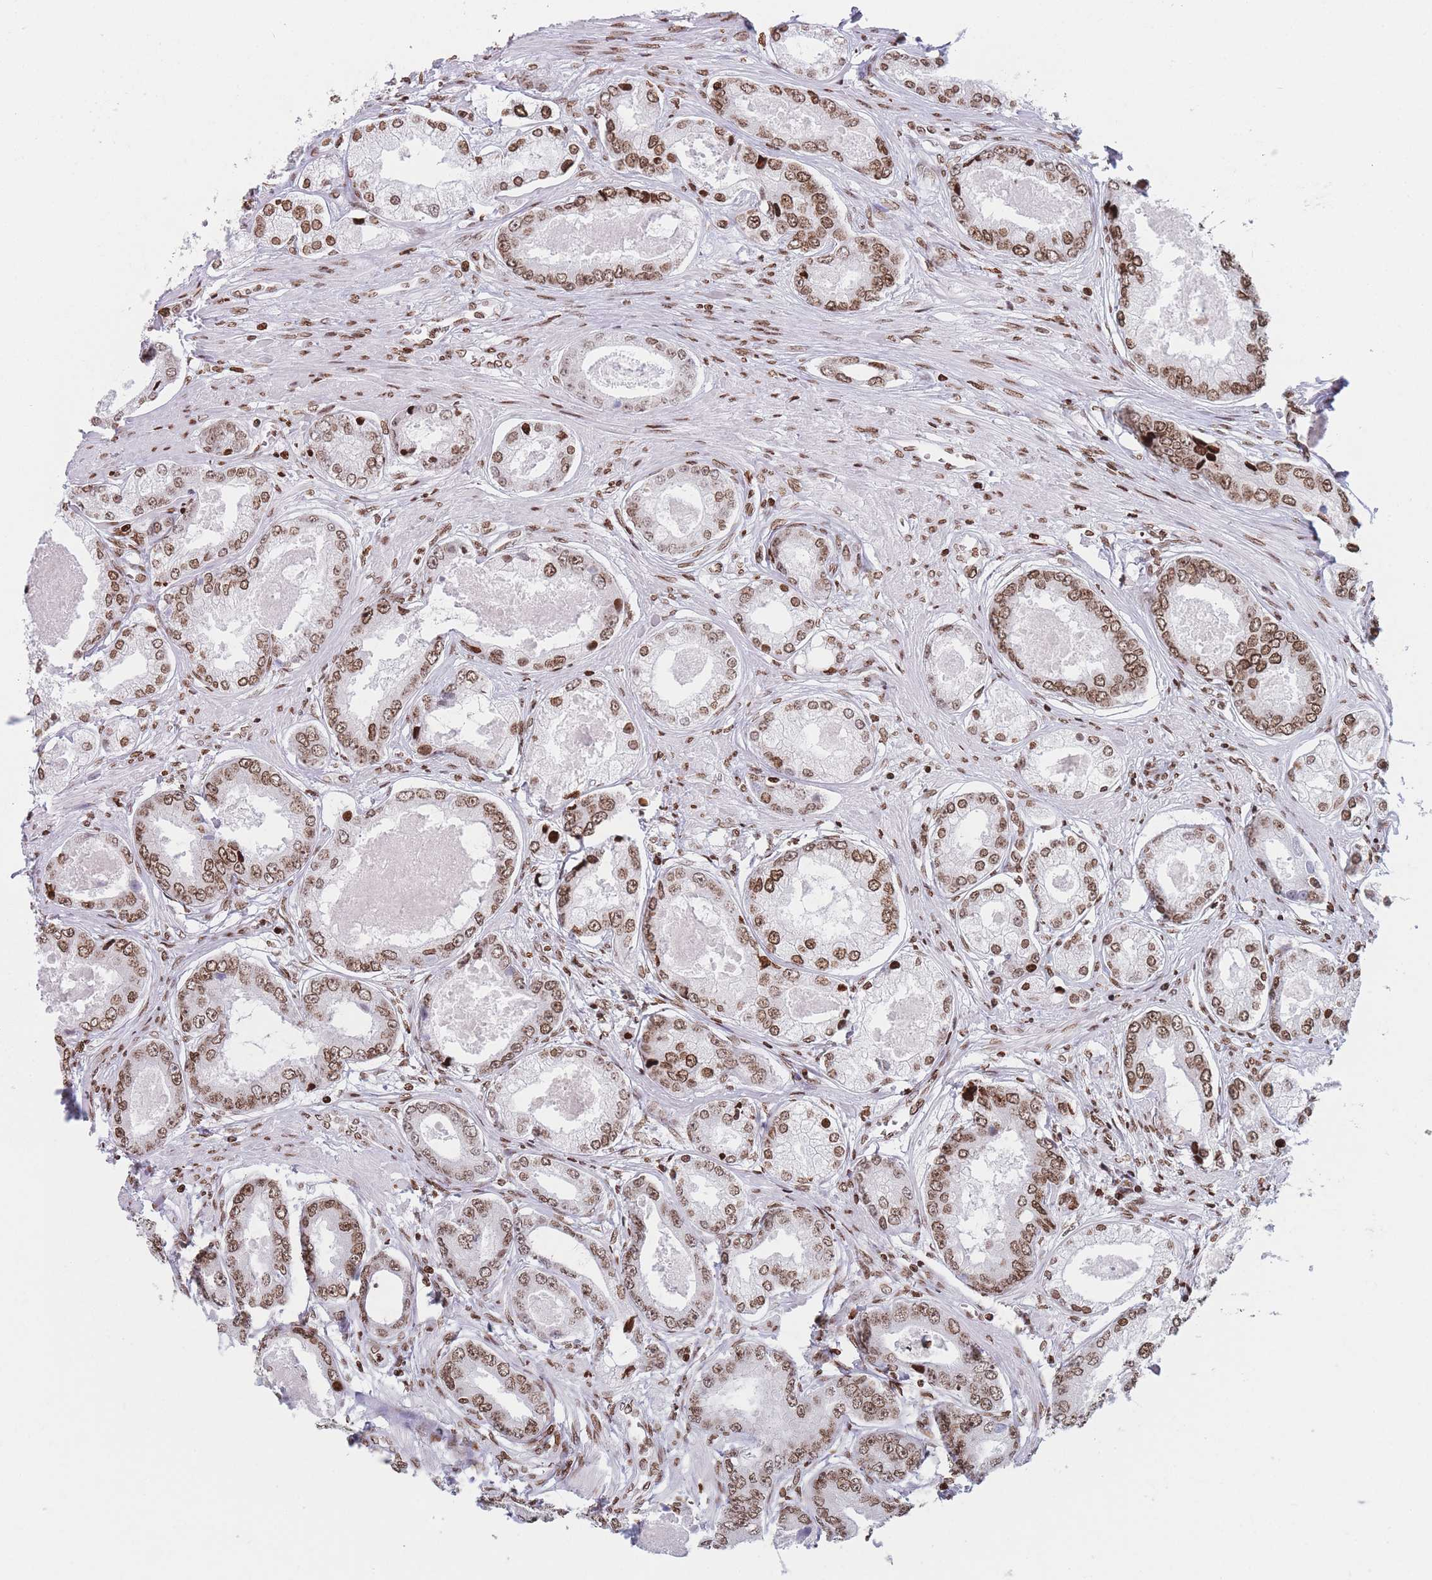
{"staining": {"intensity": "moderate", "quantity": ">75%", "location": "nuclear"}, "tissue": "prostate cancer", "cell_type": "Tumor cells", "image_type": "cancer", "snomed": [{"axis": "morphology", "description": "Adenocarcinoma, Low grade"}, {"axis": "topography", "description": "Prostate"}], "caption": "High-magnification brightfield microscopy of prostate adenocarcinoma (low-grade) stained with DAB (brown) and counterstained with hematoxylin (blue). tumor cells exhibit moderate nuclear expression is present in about>75% of cells.", "gene": "AK9", "patient": {"sex": "male", "age": 68}}